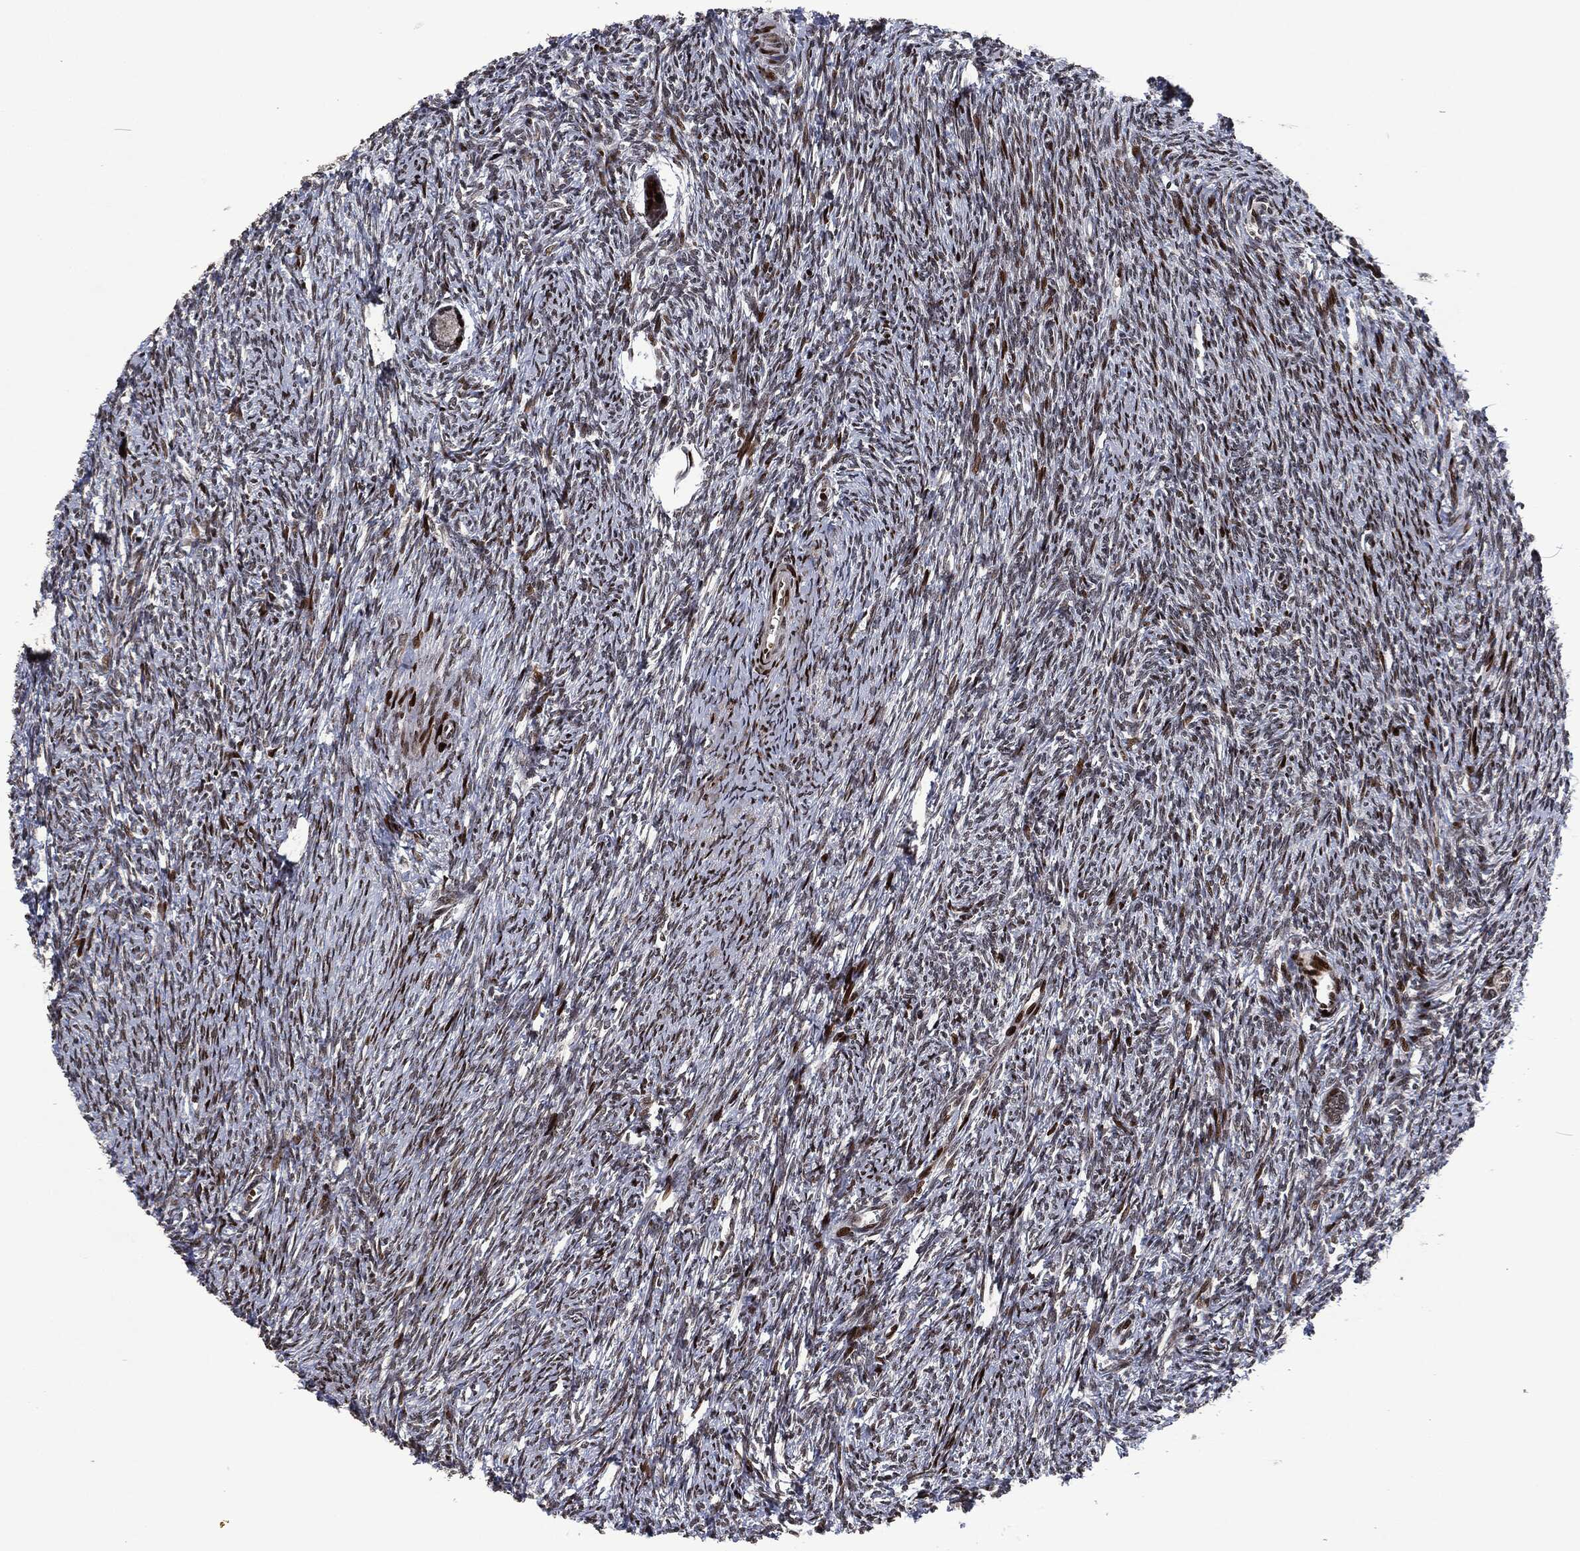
{"staining": {"intensity": "moderate", "quantity": "<25%", "location": "nuclear"}, "tissue": "ovary", "cell_type": "Follicle cells", "image_type": "normal", "snomed": [{"axis": "morphology", "description": "Normal tissue, NOS"}, {"axis": "topography", "description": "Fallopian tube"}, {"axis": "topography", "description": "Ovary"}], "caption": "Ovary stained with a protein marker displays moderate staining in follicle cells.", "gene": "EGFR", "patient": {"sex": "female", "age": 33}}